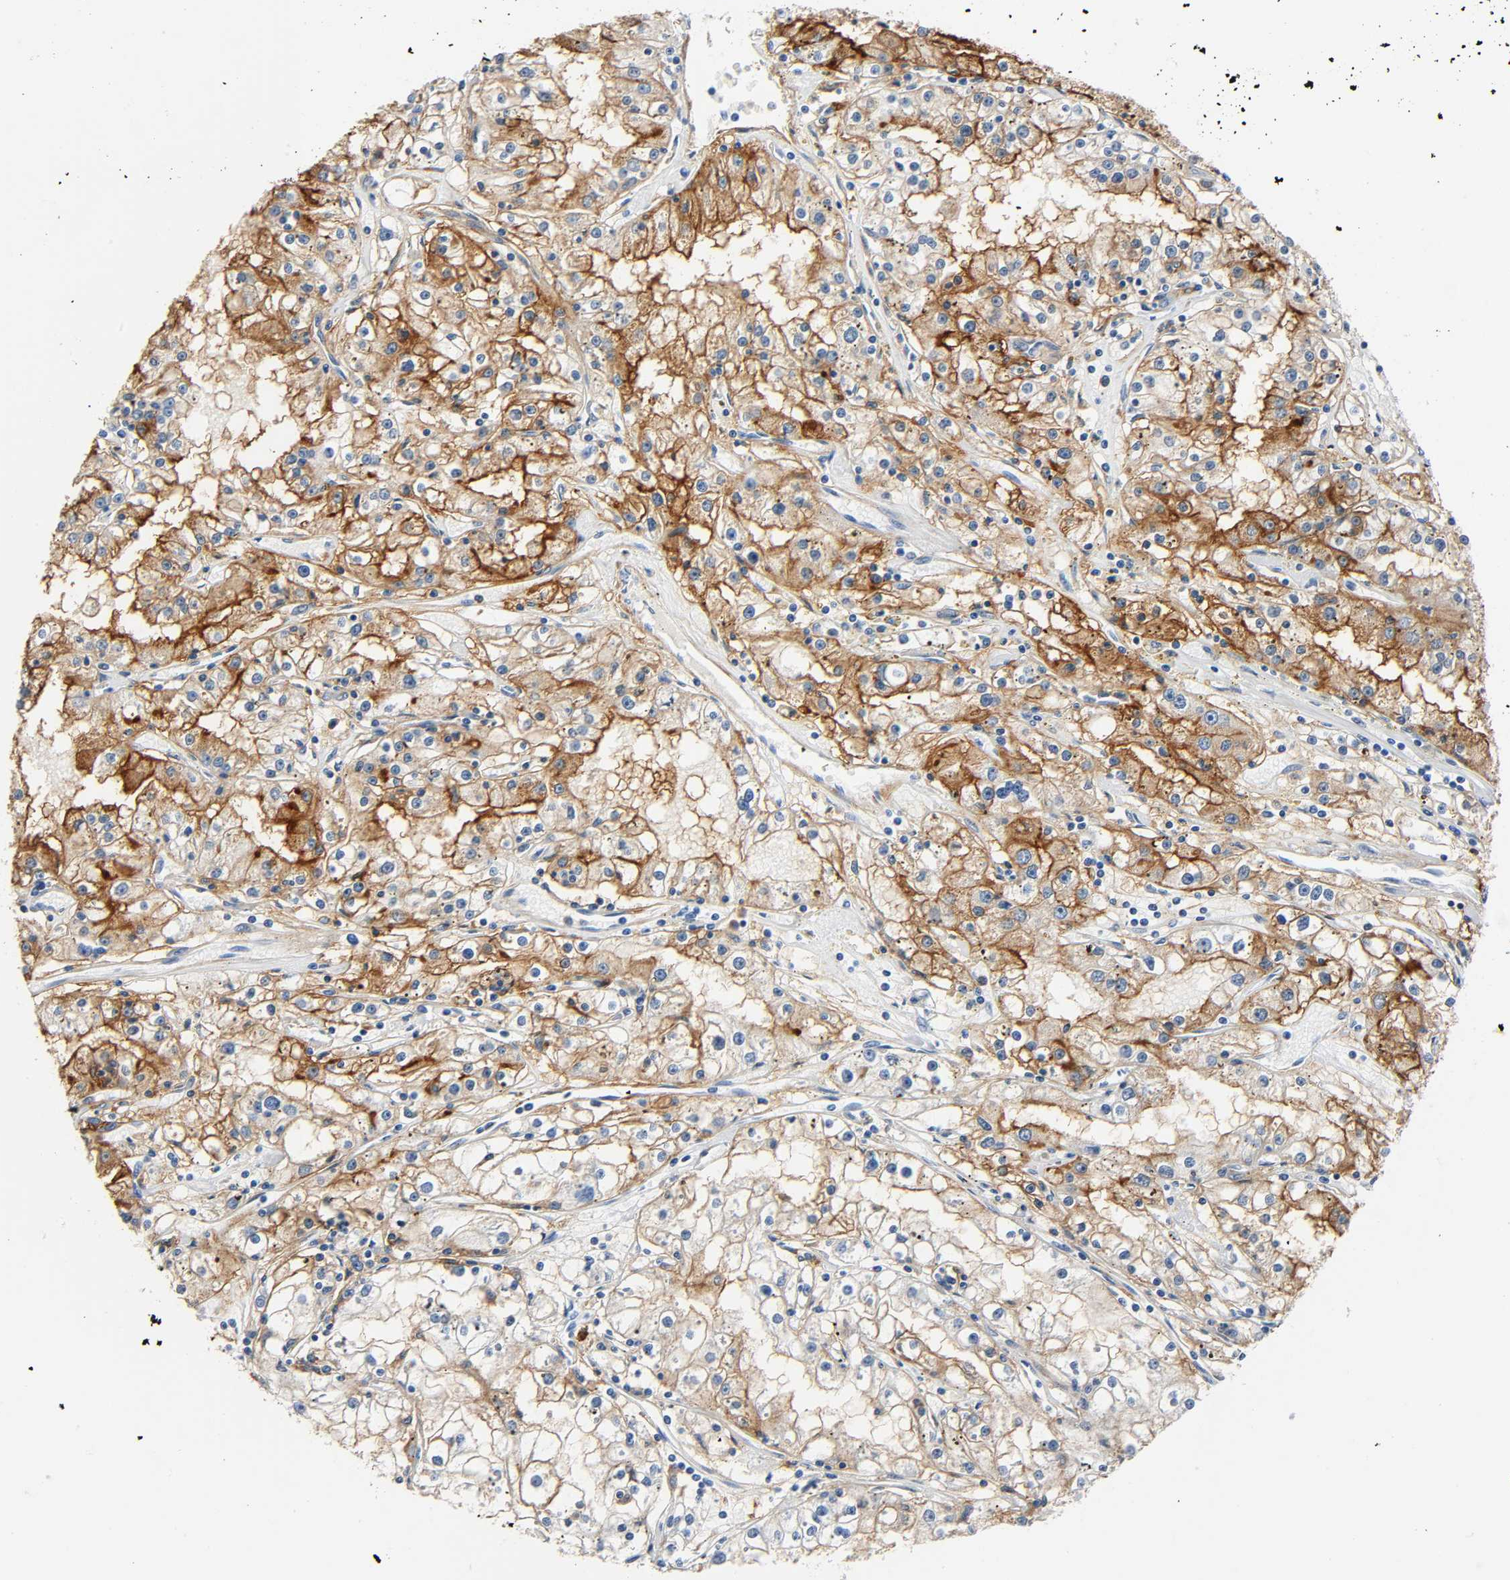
{"staining": {"intensity": "strong", "quantity": "25%-75%", "location": "cytoplasmic/membranous"}, "tissue": "renal cancer", "cell_type": "Tumor cells", "image_type": "cancer", "snomed": [{"axis": "morphology", "description": "Adenocarcinoma, NOS"}, {"axis": "topography", "description": "Kidney"}], "caption": "High-magnification brightfield microscopy of renal cancer stained with DAB (brown) and counterstained with hematoxylin (blue). tumor cells exhibit strong cytoplasmic/membranous positivity is present in approximately25%-75% of cells. Using DAB (brown) and hematoxylin (blue) stains, captured at high magnification using brightfield microscopy.", "gene": "ANPEP", "patient": {"sex": "male", "age": 56}}